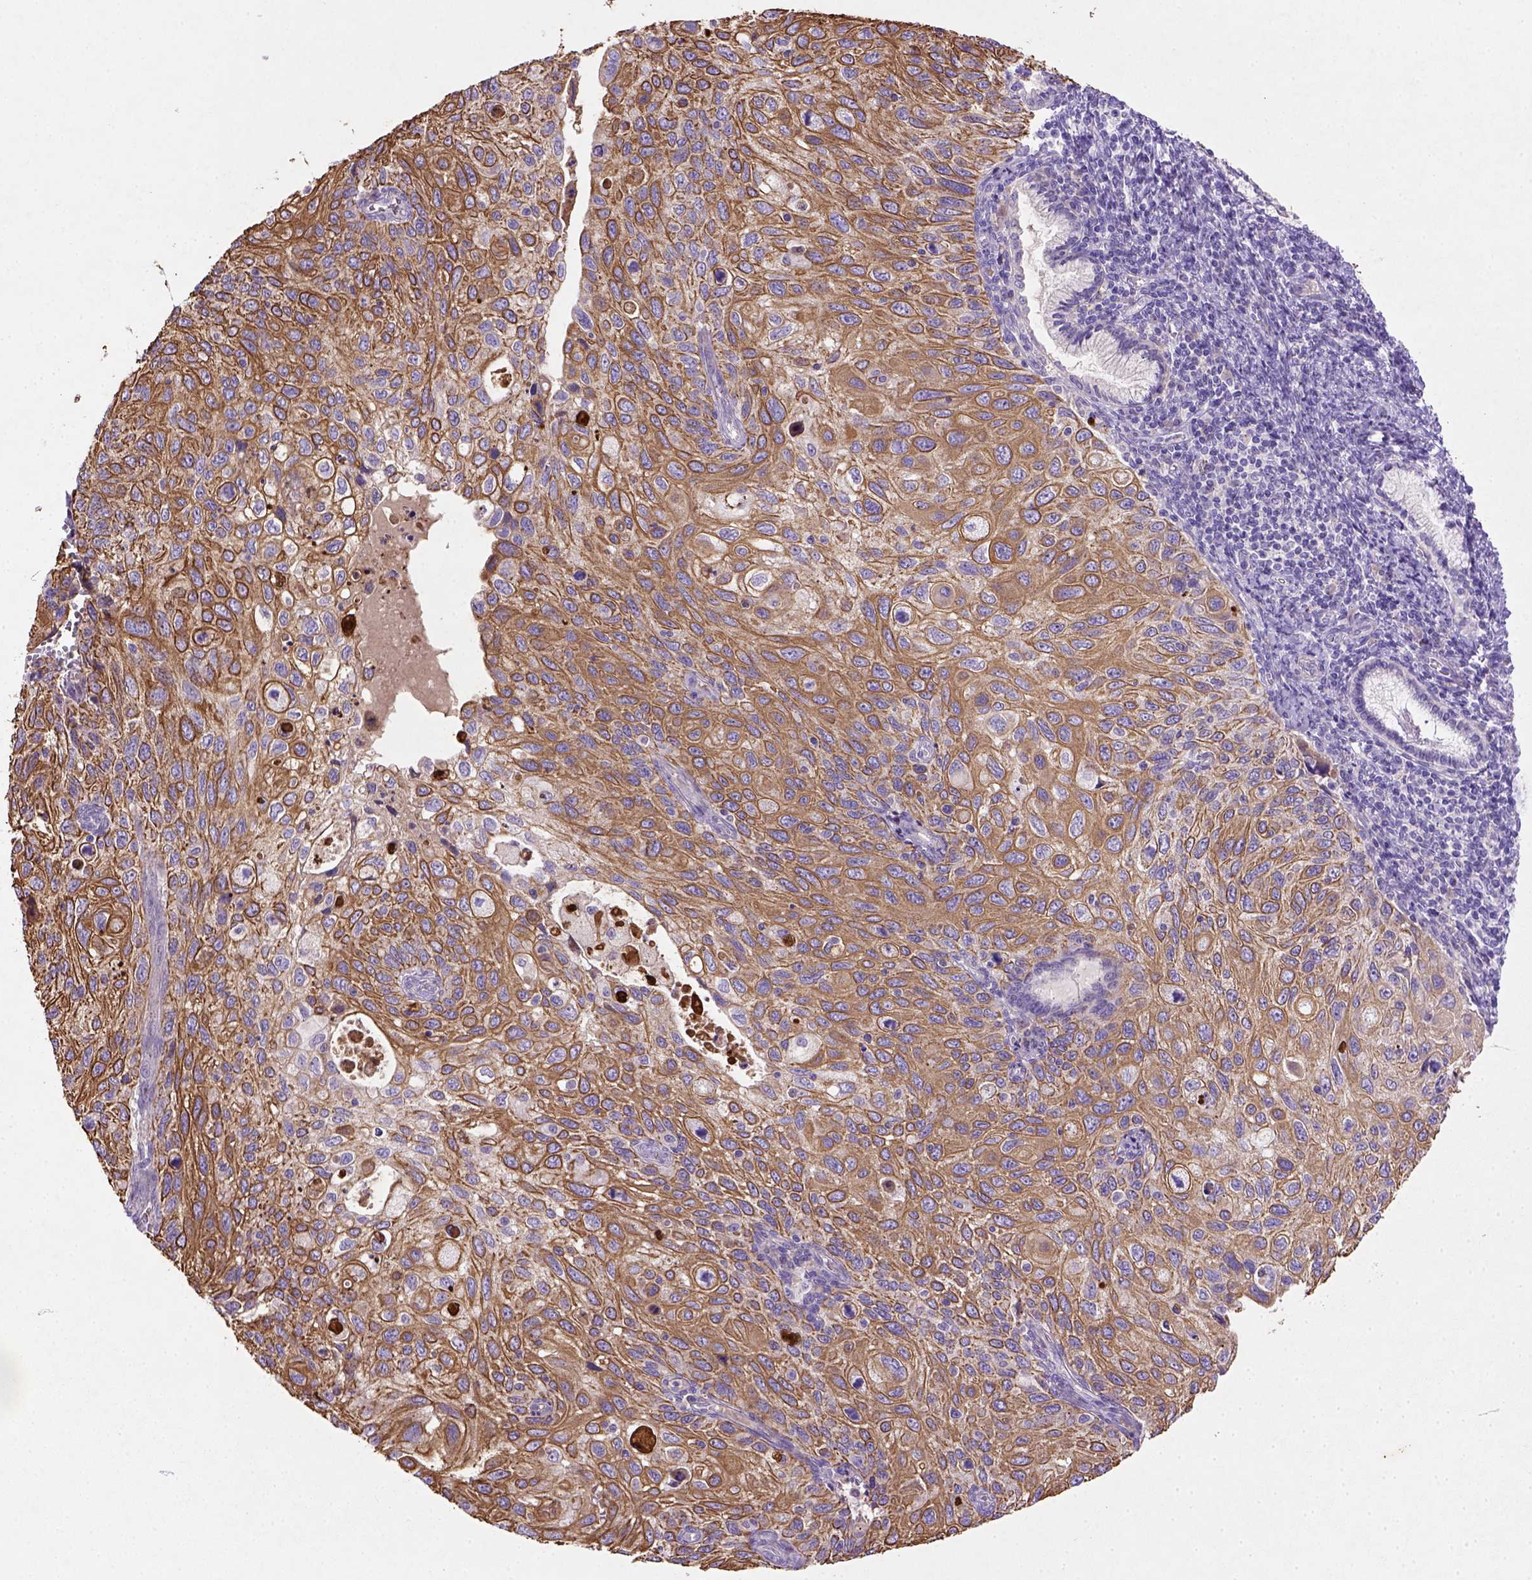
{"staining": {"intensity": "strong", "quantity": "<25%", "location": "cytoplasmic/membranous"}, "tissue": "cervical cancer", "cell_type": "Tumor cells", "image_type": "cancer", "snomed": [{"axis": "morphology", "description": "Squamous cell carcinoma, NOS"}, {"axis": "topography", "description": "Cervix"}], "caption": "Immunohistochemical staining of human cervical squamous cell carcinoma shows strong cytoplasmic/membranous protein staining in about <25% of tumor cells.", "gene": "NUDT2", "patient": {"sex": "female", "age": 70}}